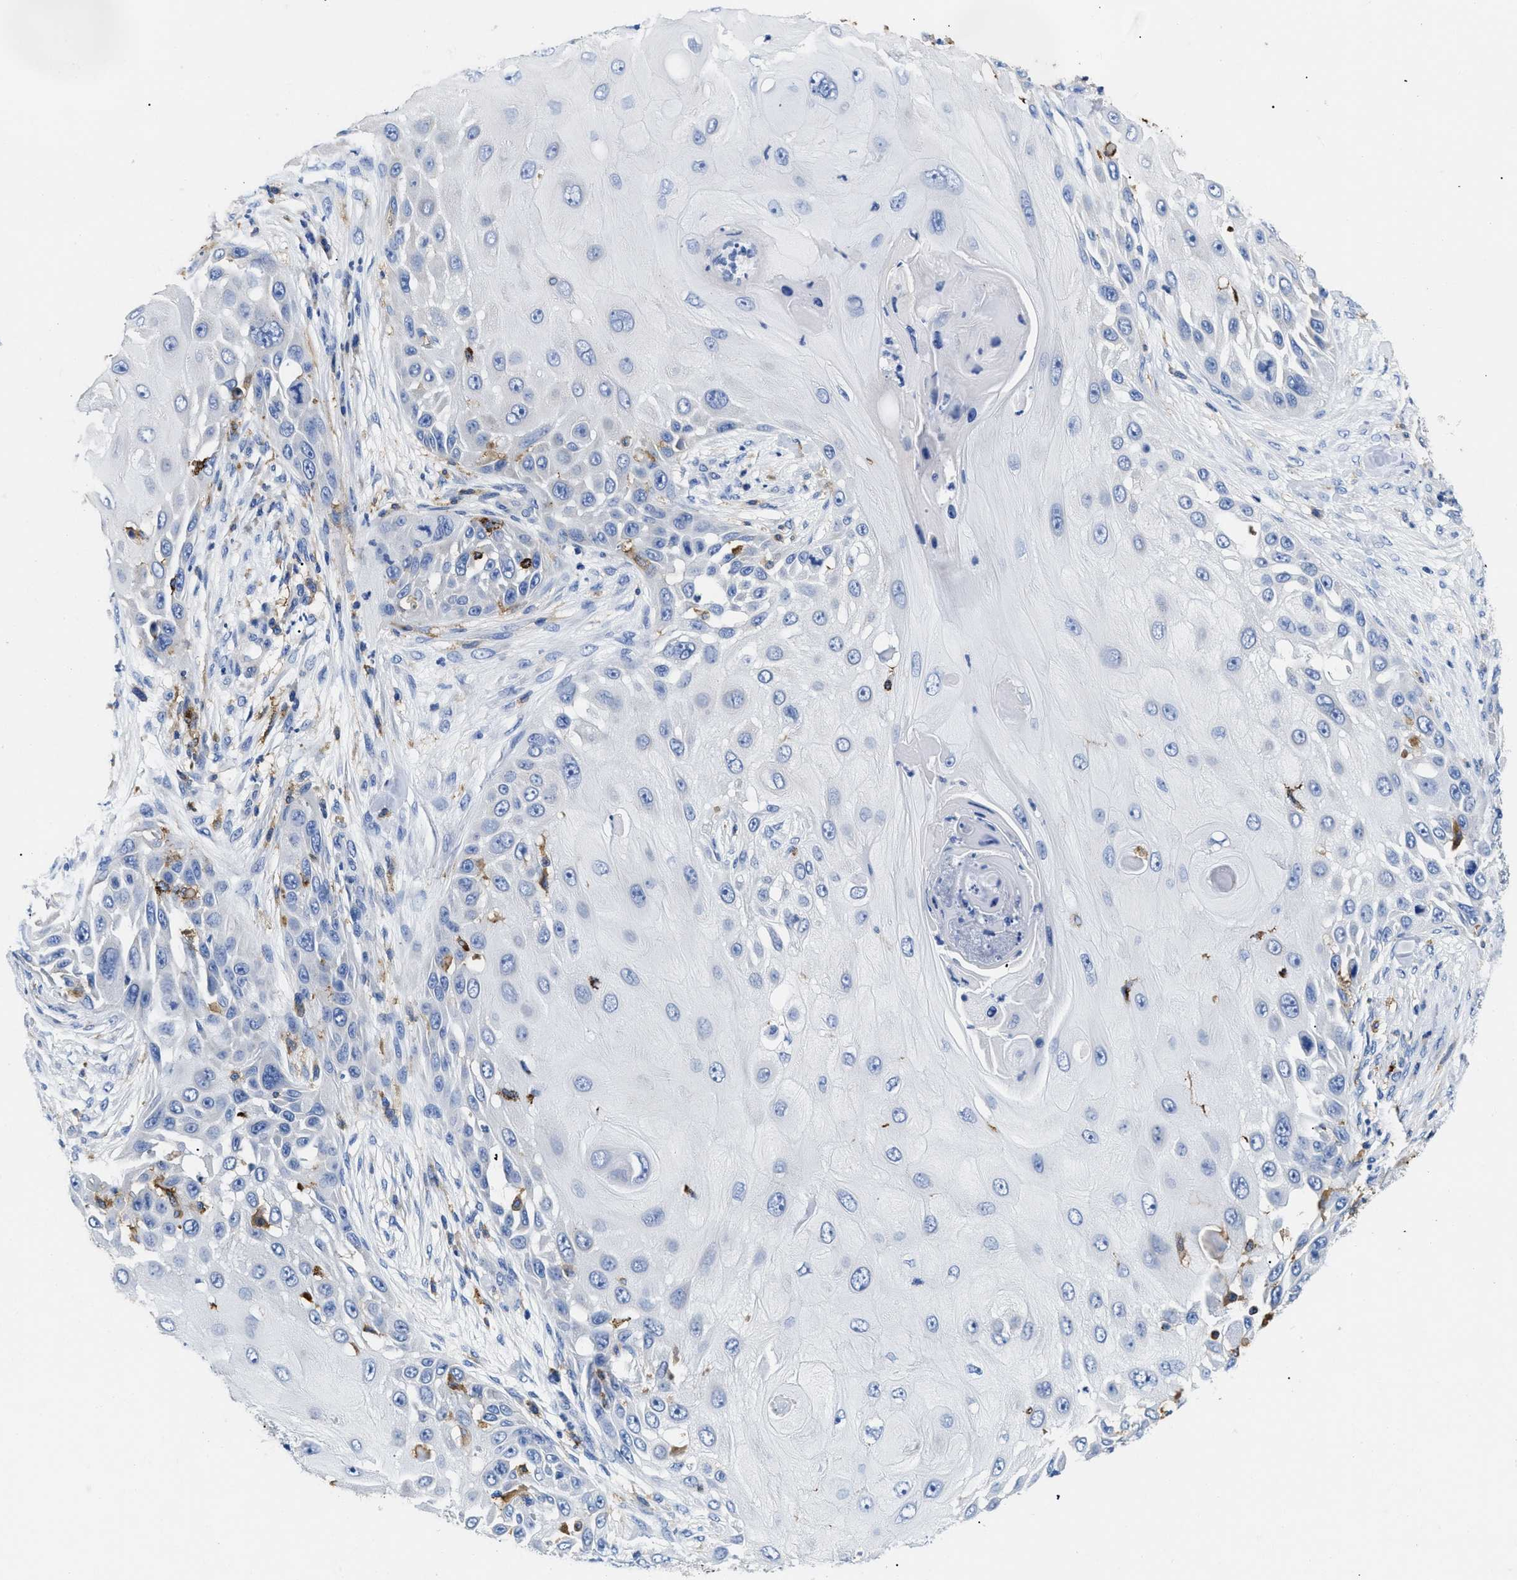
{"staining": {"intensity": "negative", "quantity": "none", "location": "none"}, "tissue": "skin cancer", "cell_type": "Tumor cells", "image_type": "cancer", "snomed": [{"axis": "morphology", "description": "Squamous cell carcinoma, NOS"}, {"axis": "topography", "description": "Skin"}], "caption": "An image of human skin squamous cell carcinoma is negative for staining in tumor cells. (DAB (3,3'-diaminobenzidine) immunohistochemistry visualized using brightfield microscopy, high magnification).", "gene": "HLA-DPA1", "patient": {"sex": "female", "age": 44}}